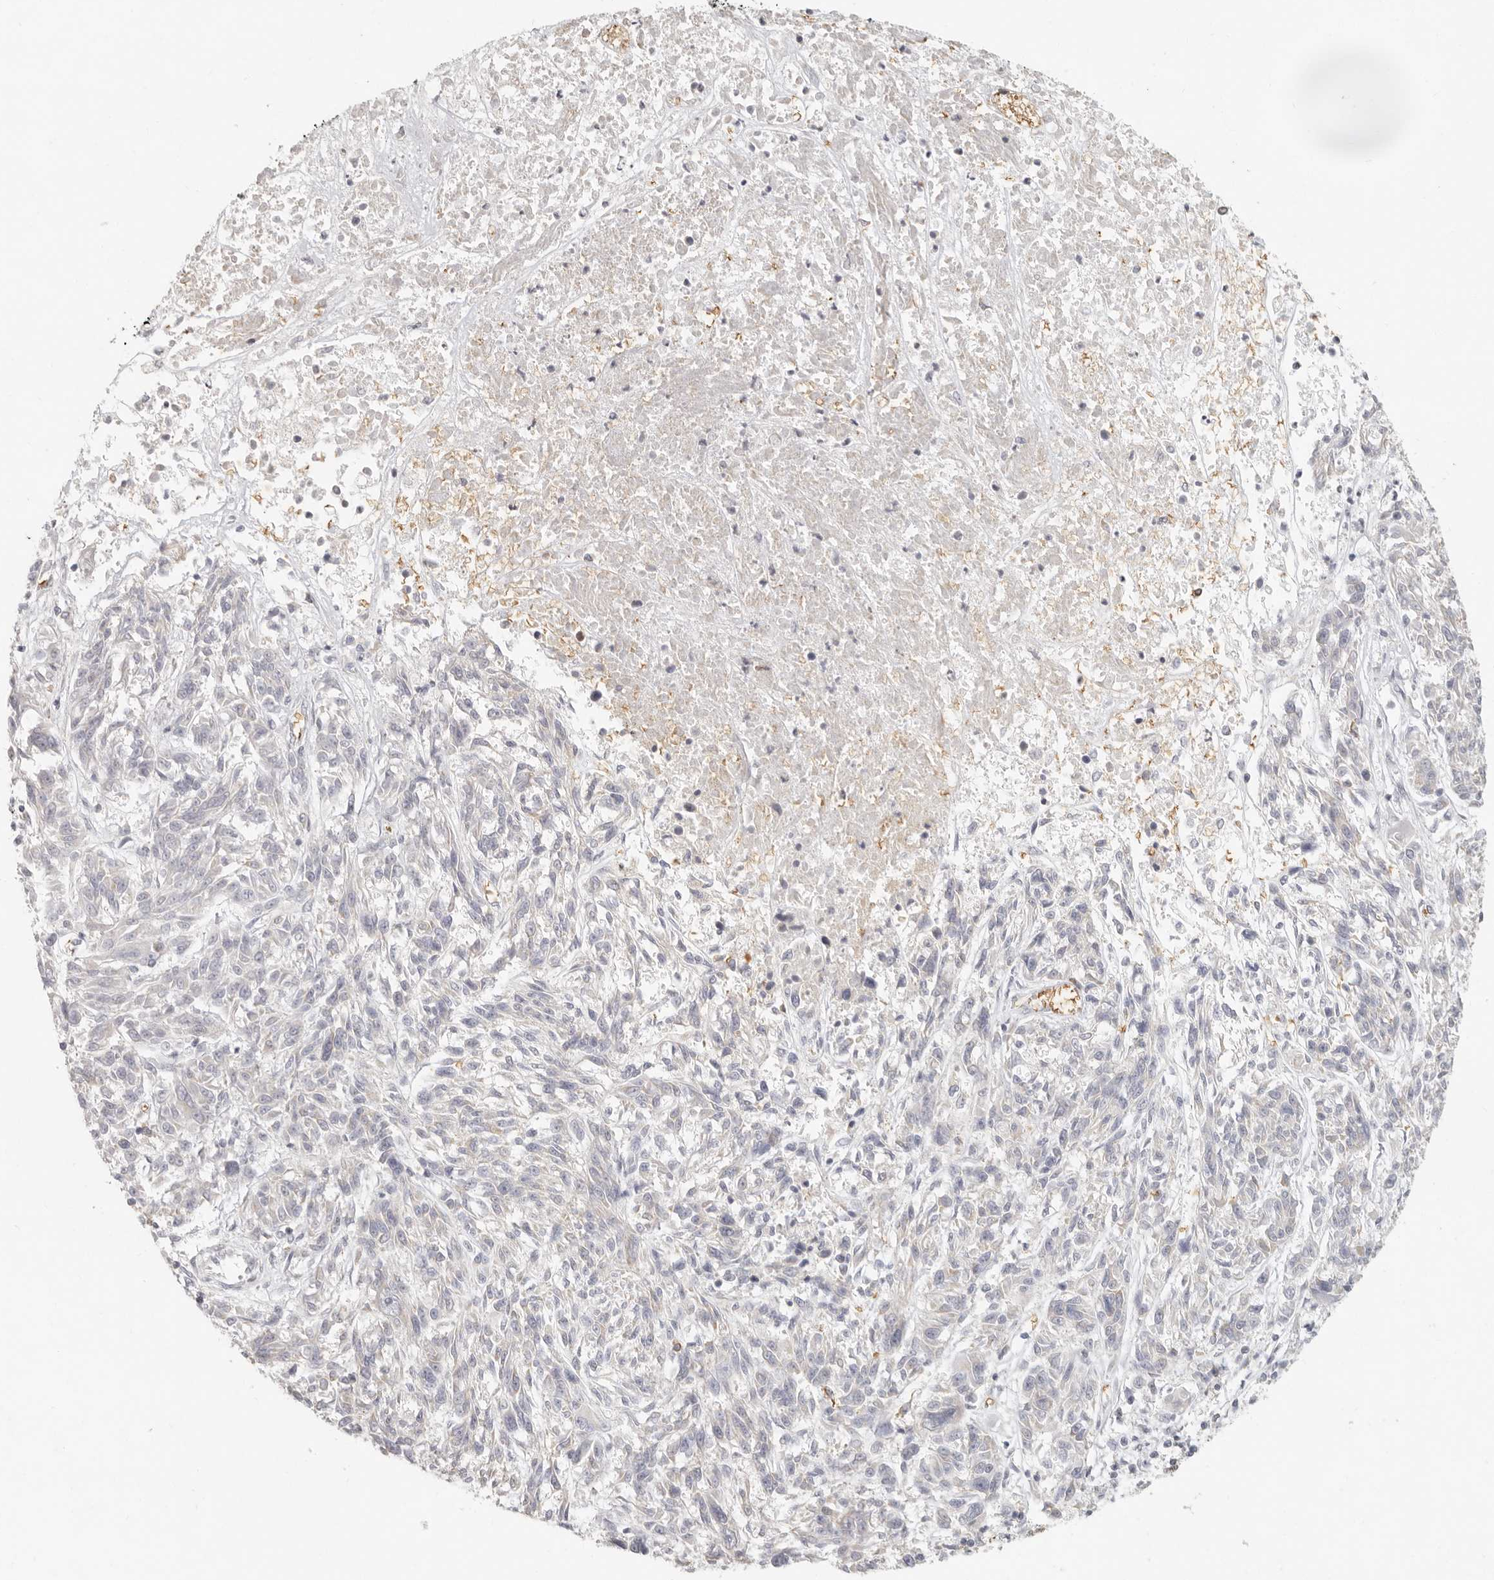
{"staining": {"intensity": "negative", "quantity": "none", "location": "none"}, "tissue": "melanoma", "cell_type": "Tumor cells", "image_type": "cancer", "snomed": [{"axis": "morphology", "description": "Malignant melanoma, NOS"}, {"axis": "topography", "description": "Skin"}], "caption": "Photomicrograph shows no protein expression in tumor cells of melanoma tissue.", "gene": "NIBAN1", "patient": {"sex": "male", "age": 53}}